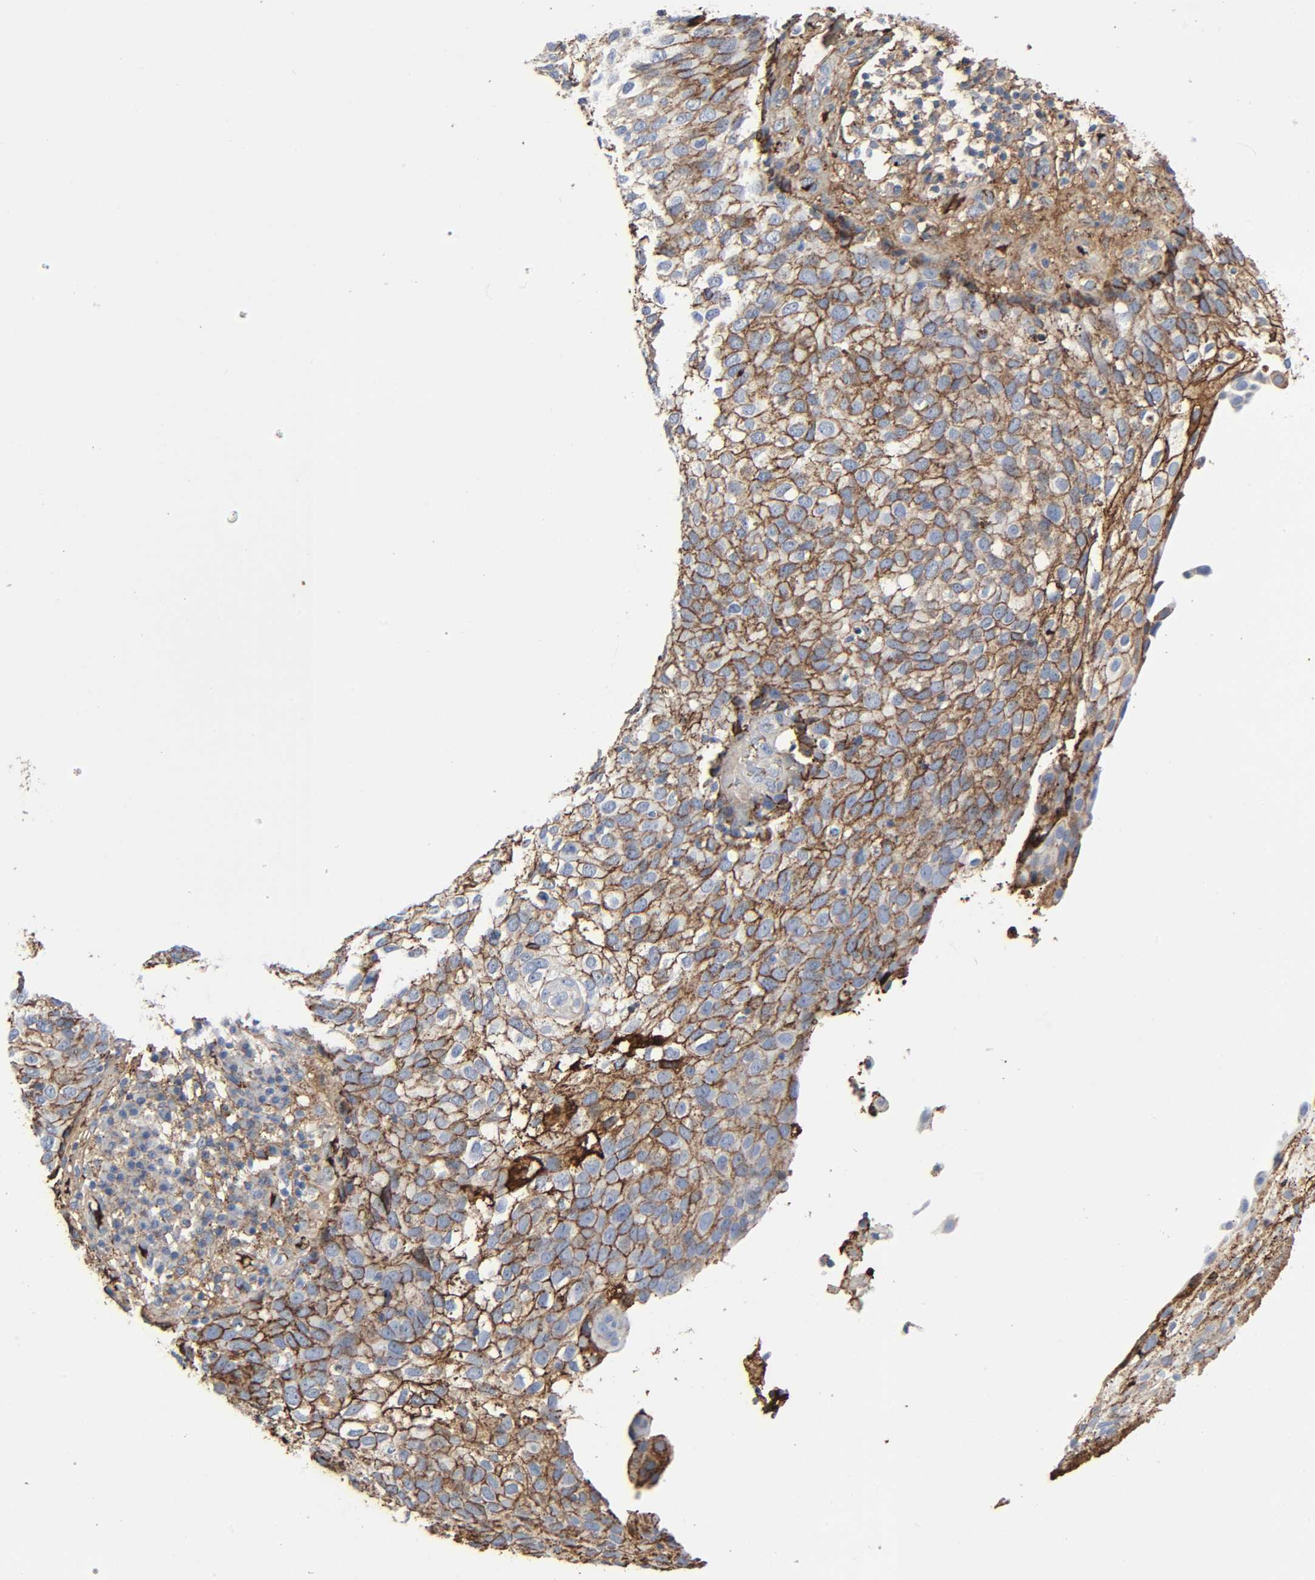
{"staining": {"intensity": "moderate", "quantity": "25%-75%", "location": "cytoplasmic/membranous"}, "tissue": "skin cancer", "cell_type": "Tumor cells", "image_type": "cancer", "snomed": [{"axis": "morphology", "description": "Squamous cell carcinoma, NOS"}, {"axis": "topography", "description": "Skin"}], "caption": "A brown stain shows moderate cytoplasmic/membranous expression of a protein in human skin squamous cell carcinoma tumor cells. Immunohistochemistry stains the protein of interest in brown and the nuclei are stained blue.", "gene": "C3", "patient": {"sex": "male", "age": 87}}